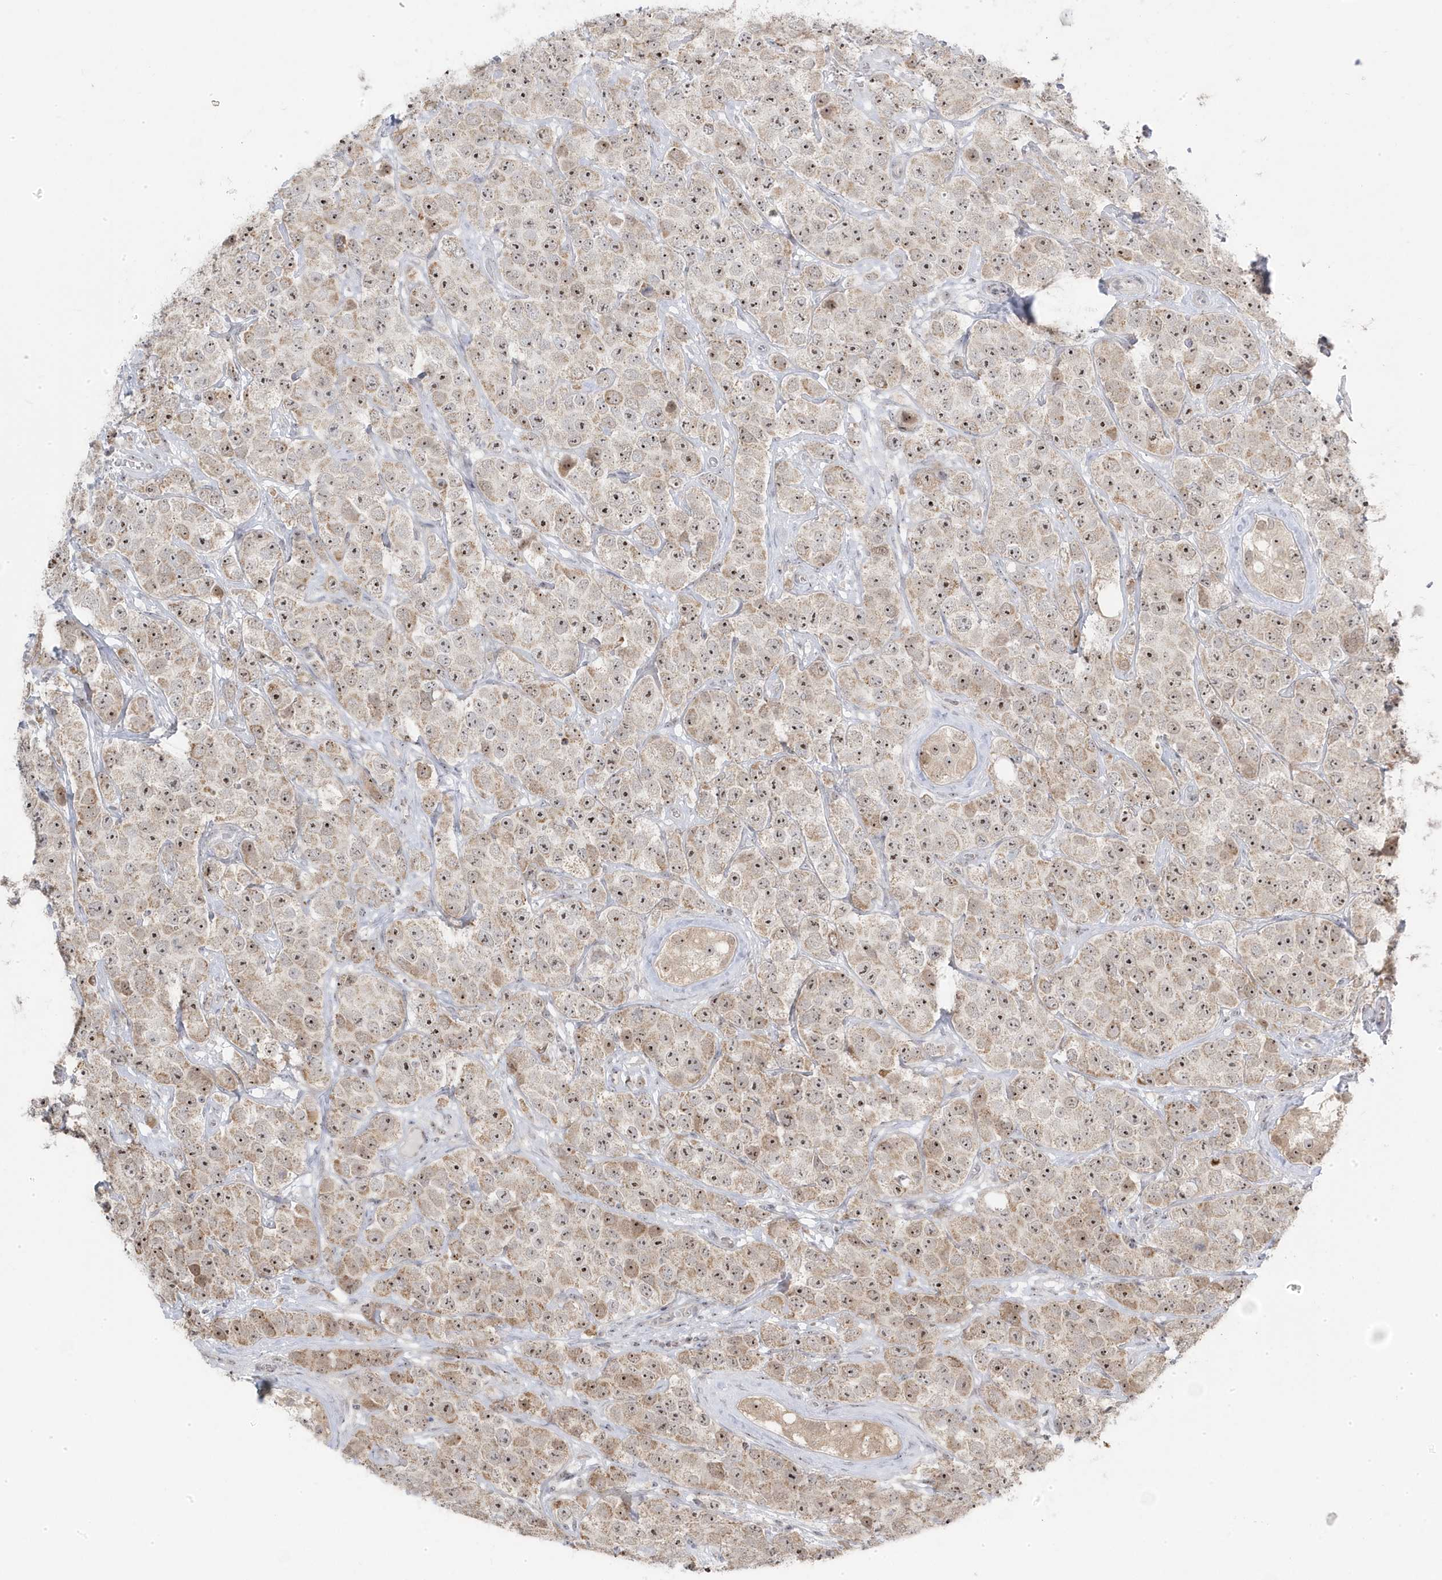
{"staining": {"intensity": "moderate", "quantity": "25%-75%", "location": "cytoplasmic/membranous,nuclear"}, "tissue": "testis cancer", "cell_type": "Tumor cells", "image_type": "cancer", "snomed": [{"axis": "morphology", "description": "Seminoma, NOS"}, {"axis": "topography", "description": "Testis"}], "caption": "There is medium levels of moderate cytoplasmic/membranous and nuclear positivity in tumor cells of seminoma (testis), as demonstrated by immunohistochemical staining (brown color).", "gene": "TSEN15", "patient": {"sex": "male", "age": 28}}